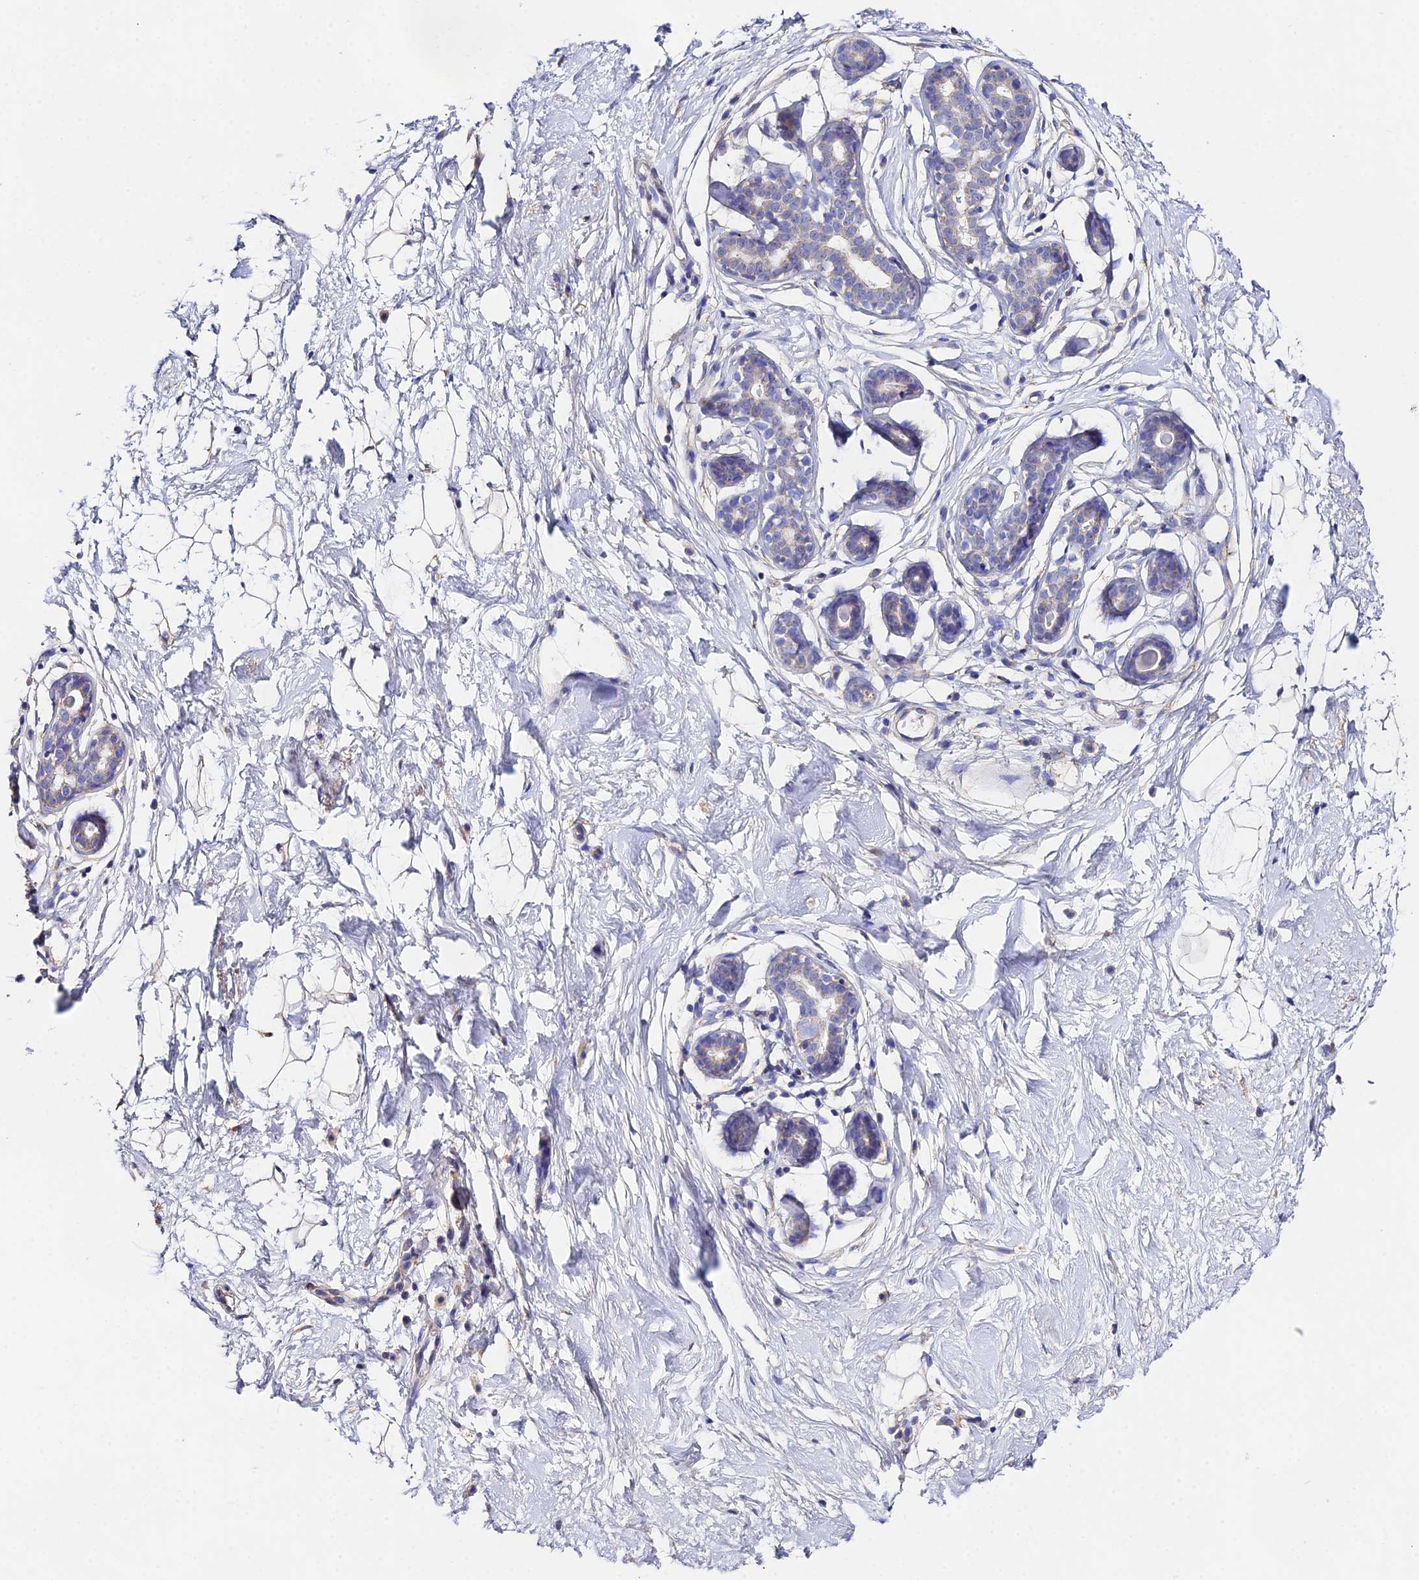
{"staining": {"intensity": "negative", "quantity": "none", "location": "none"}, "tissue": "breast", "cell_type": "Adipocytes", "image_type": "normal", "snomed": [{"axis": "morphology", "description": "Normal tissue, NOS"}, {"axis": "topography", "description": "Breast"}], "caption": "Immunohistochemistry (IHC) photomicrograph of normal breast stained for a protein (brown), which reveals no positivity in adipocytes. (DAB immunohistochemistry (IHC) with hematoxylin counter stain).", "gene": "PPP2R2A", "patient": {"sex": "female", "age": 23}}